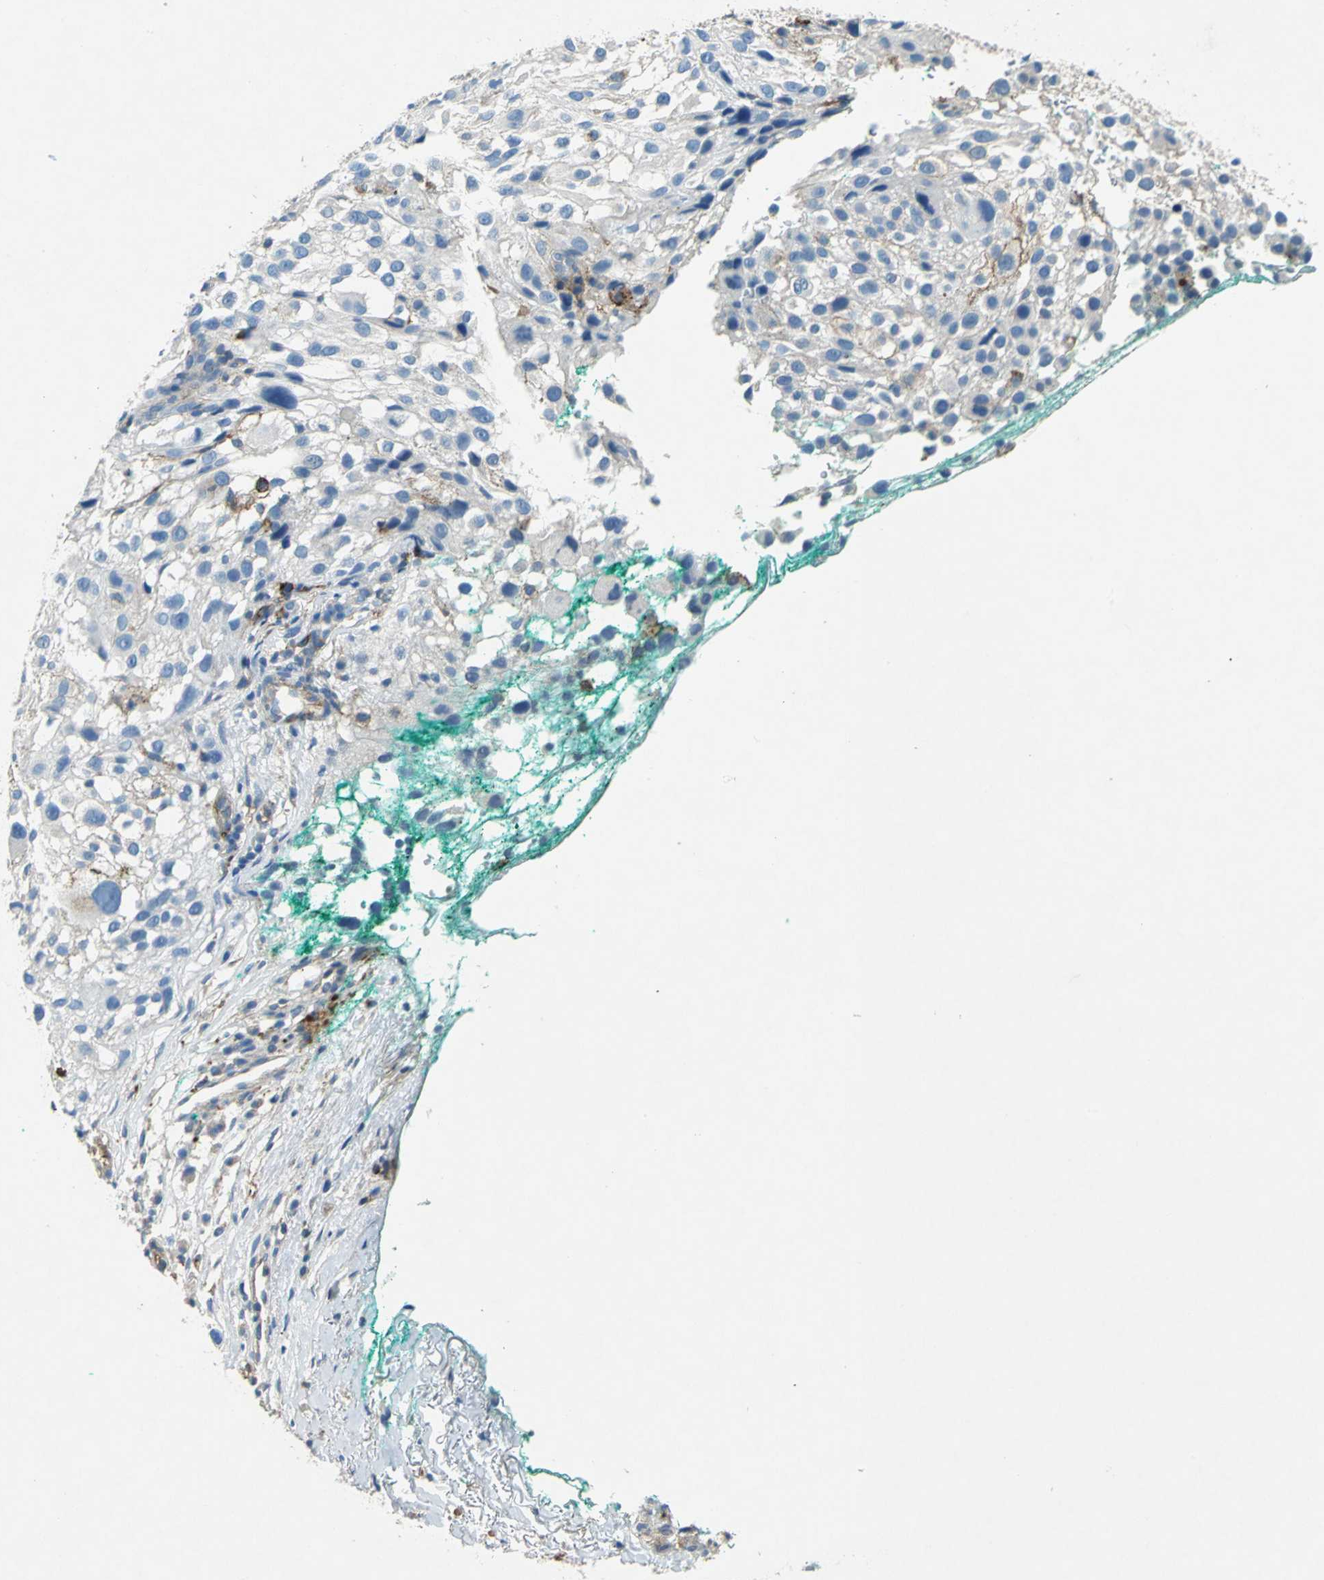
{"staining": {"intensity": "negative", "quantity": "none", "location": "none"}, "tissue": "melanoma", "cell_type": "Tumor cells", "image_type": "cancer", "snomed": [{"axis": "morphology", "description": "Necrosis, NOS"}, {"axis": "morphology", "description": "Malignant melanoma, NOS"}, {"axis": "topography", "description": "Skin"}], "caption": "The immunohistochemistry (IHC) micrograph has no significant expression in tumor cells of malignant melanoma tissue.", "gene": "RPS13", "patient": {"sex": "female", "age": 87}}